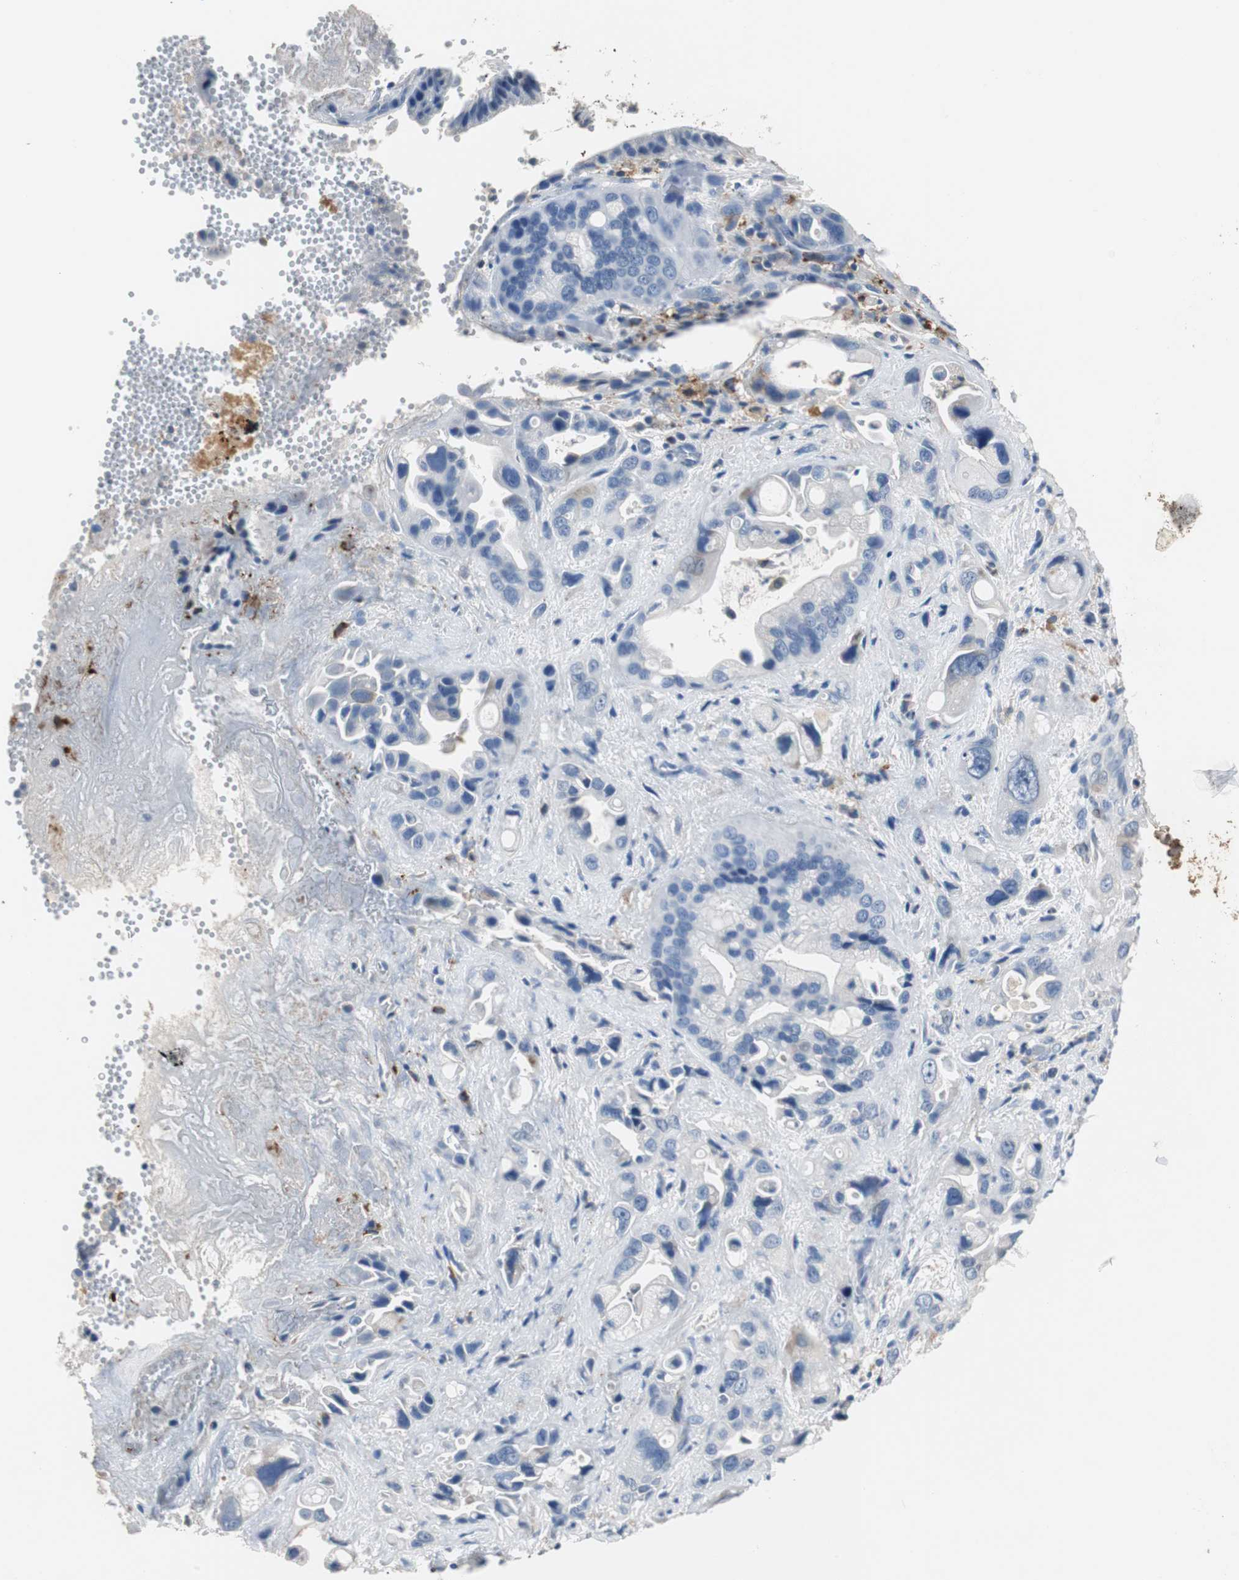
{"staining": {"intensity": "negative", "quantity": "none", "location": "none"}, "tissue": "pancreatic cancer", "cell_type": "Tumor cells", "image_type": "cancer", "snomed": [{"axis": "morphology", "description": "Adenocarcinoma, NOS"}, {"axis": "topography", "description": "Pancreas"}], "caption": "There is no significant staining in tumor cells of pancreatic adenocarcinoma.", "gene": "PI15", "patient": {"sex": "female", "age": 77}}